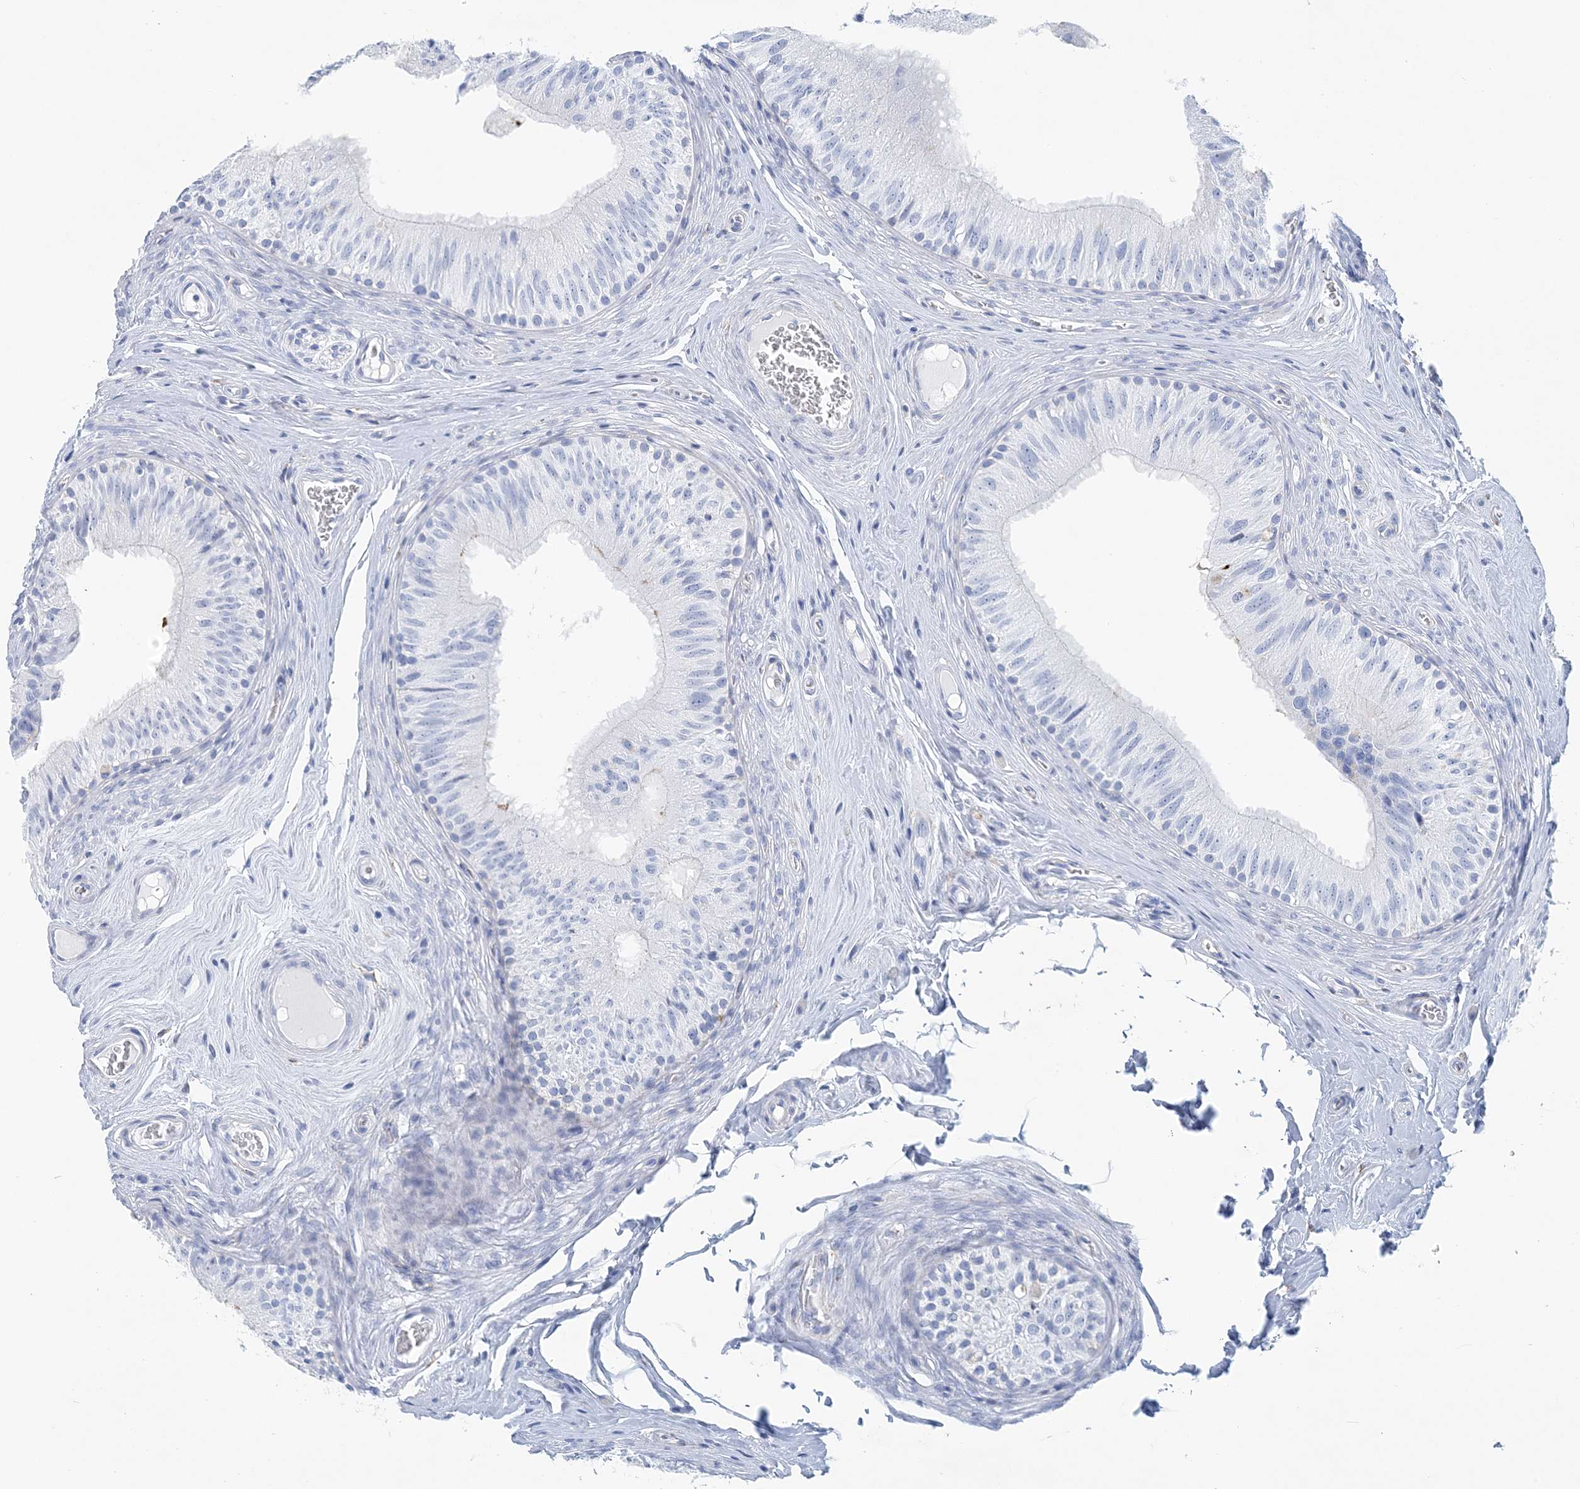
{"staining": {"intensity": "negative", "quantity": "none", "location": "none"}, "tissue": "epididymis", "cell_type": "Glandular cells", "image_type": "normal", "snomed": [{"axis": "morphology", "description": "Normal tissue, NOS"}, {"axis": "topography", "description": "Epididymis"}], "caption": "Immunohistochemistry of benign epididymis shows no expression in glandular cells.", "gene": "NKX6", "patient": {"sex": "male", "age": 46}}